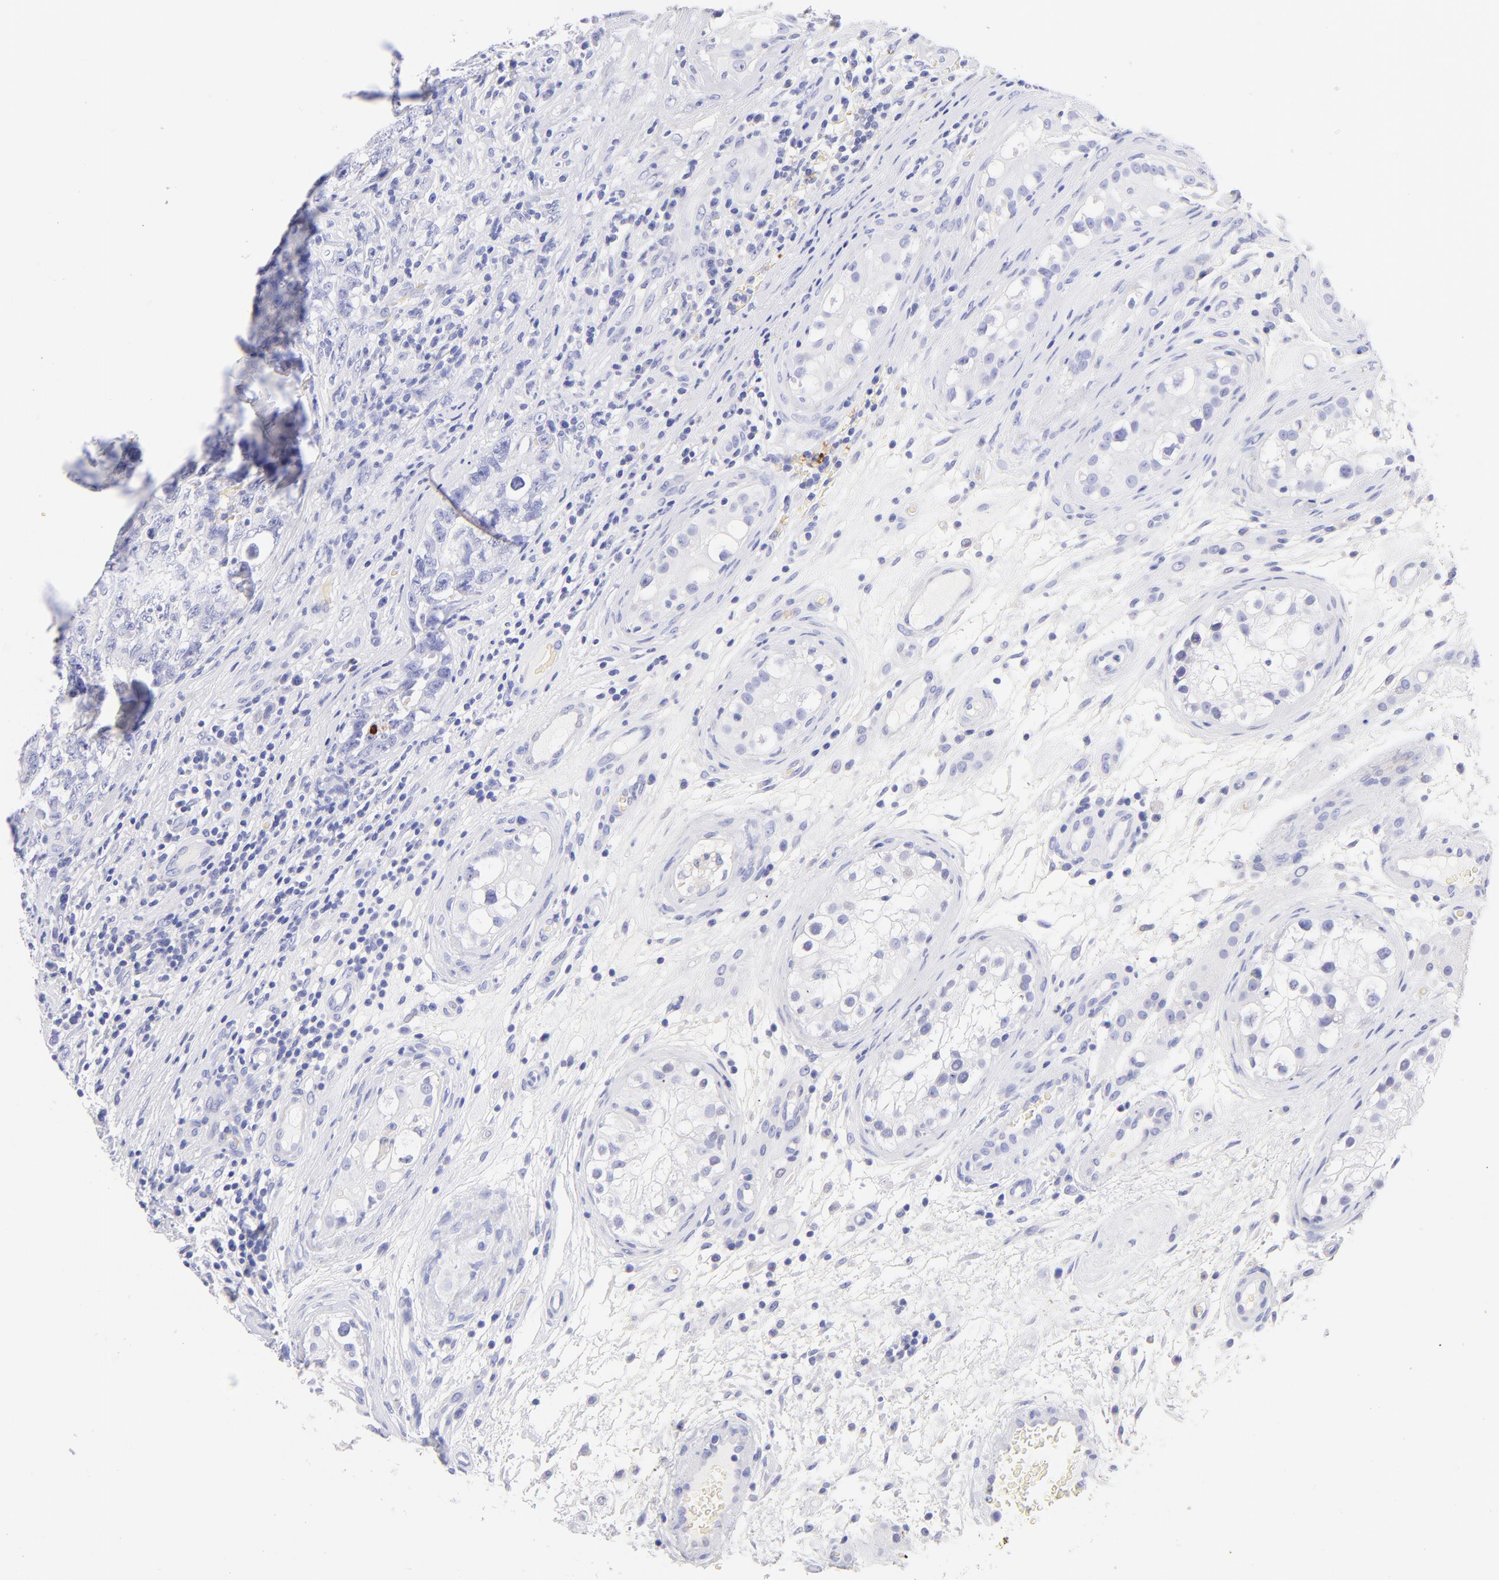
{"staining": {"intensity": "negative", "quantity": "none", "location": "none"}, "tissue": "testis cancer", "cell_type": "Tumor cells", "image_type": "cancer", "snomed": [{"axis": "morphology", "description": "Carcinoma, Embryonal, NOS"}, {"axis": "topography", "description": "Testis"}], "caption": "Tumor cells are negative for protein expression in human testis cancer (embryonal carcinoma).", "gene": "FRMPD3", "patient": {"sex": "male", "age": 31}}